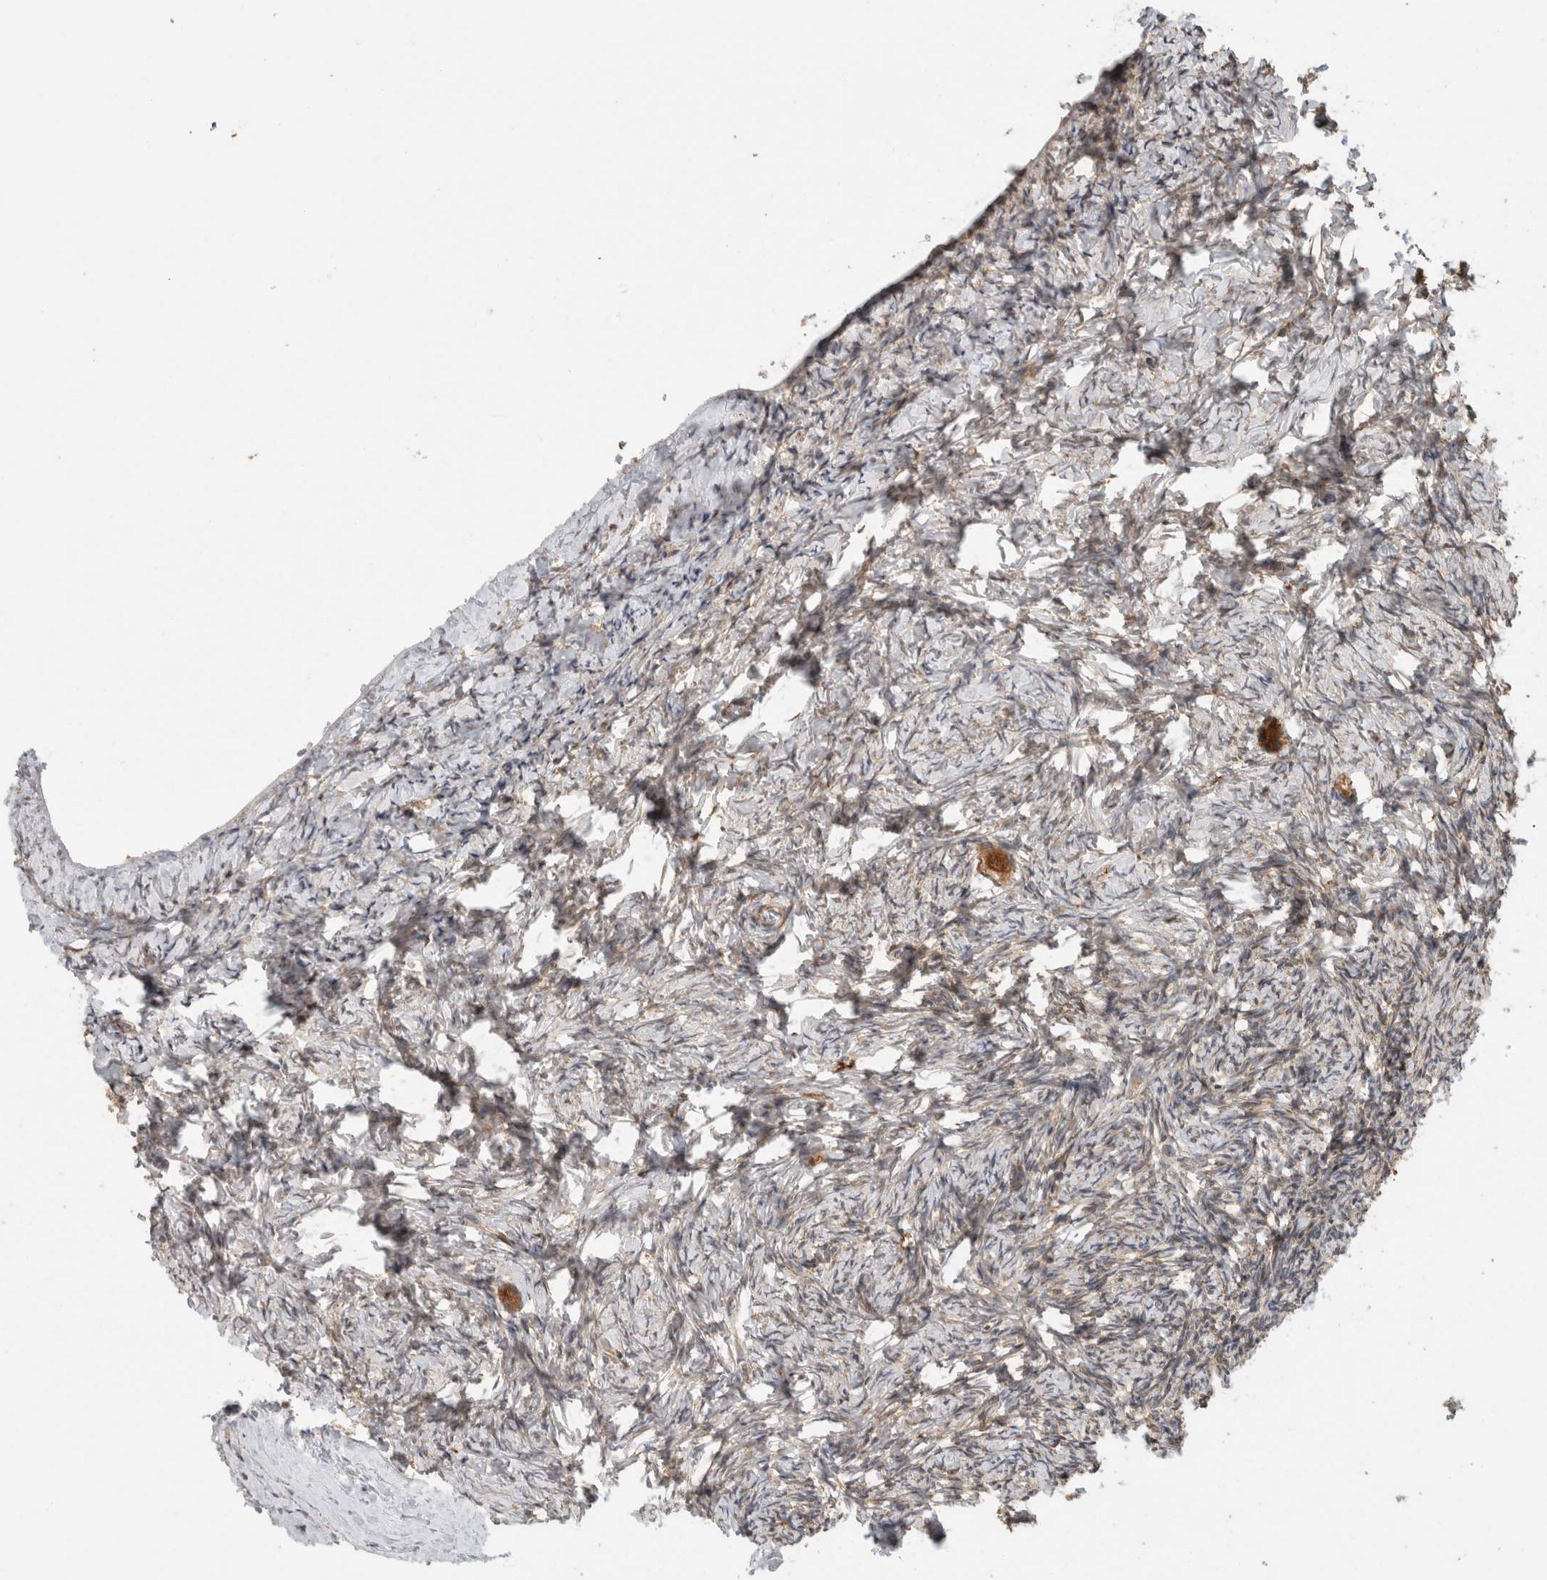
{"staining": {"intensity": "moderate", "quantity": ">75%", "location": "cytoplasmic/membranous"}, "tissue": "ovary", "cell_type": "Follicle cells", "image_type": "normal", "snomed": [{"axis": "morphology", "description": "Normal tissue, NOS"}, {"axis": "topography", "description": "Ovary"}], "caption": "This is a photomicrograph of IHC staining of unremarkable ovary, which shows moderate positivity in the cytoplasmic/membranous of follicle cells.", "gene": "PCDHB15", "patient": {"sex": "female", "age": 27}}